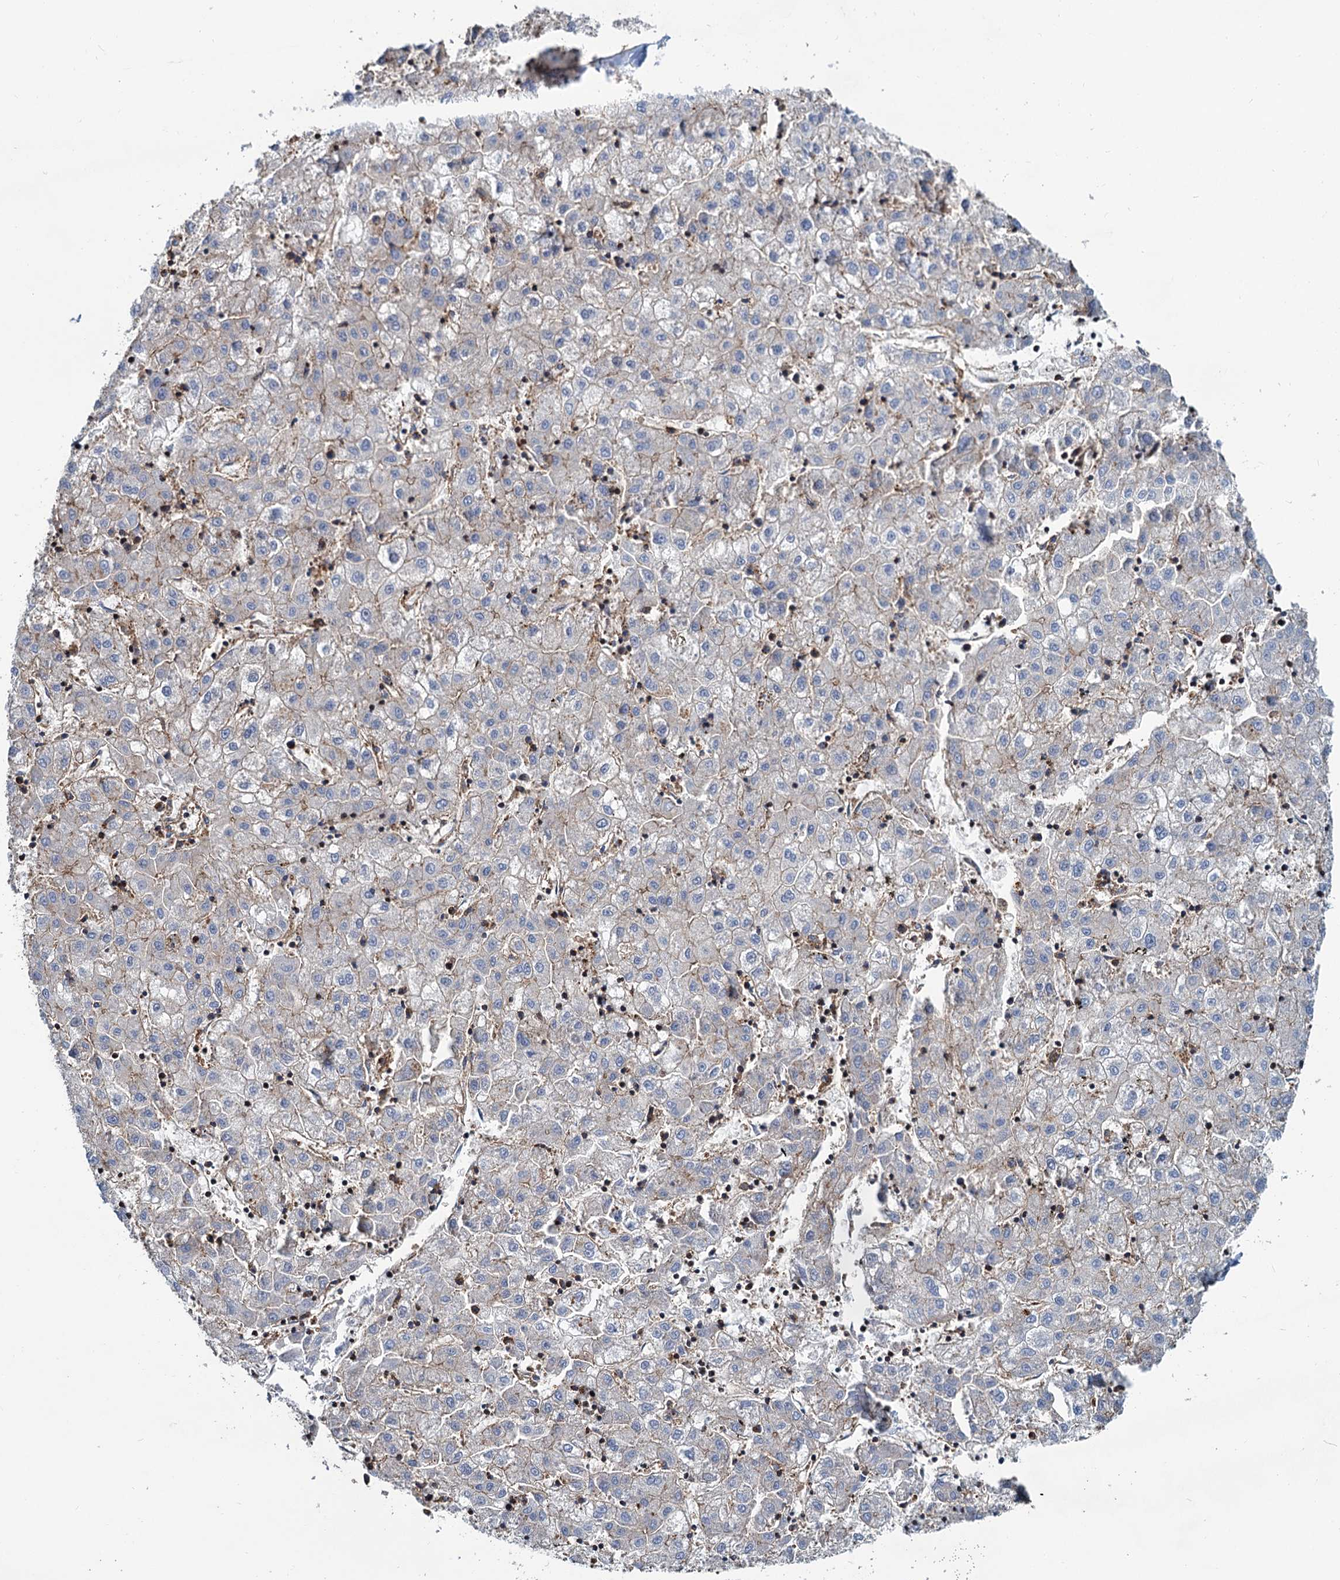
{"staining": {"intensity": "weak", "quantity": "<25%", "location": "cytoplasmic/membranous"}, "tissue": "liver cancer", "cell_type": "Tumor cells", "image_type": "cancer", "snomed": [{"axis": "morphology", "description": "Carcinoma, Hepatocellular, NOS"}, {"axis": "topography", "description": "Liver"}], "caption": "Tumor cells show no significant staining in liver hepatocellular carcinoma.", "gene": "PSEN1", "patient": {"sex": "male", "age": 72}}